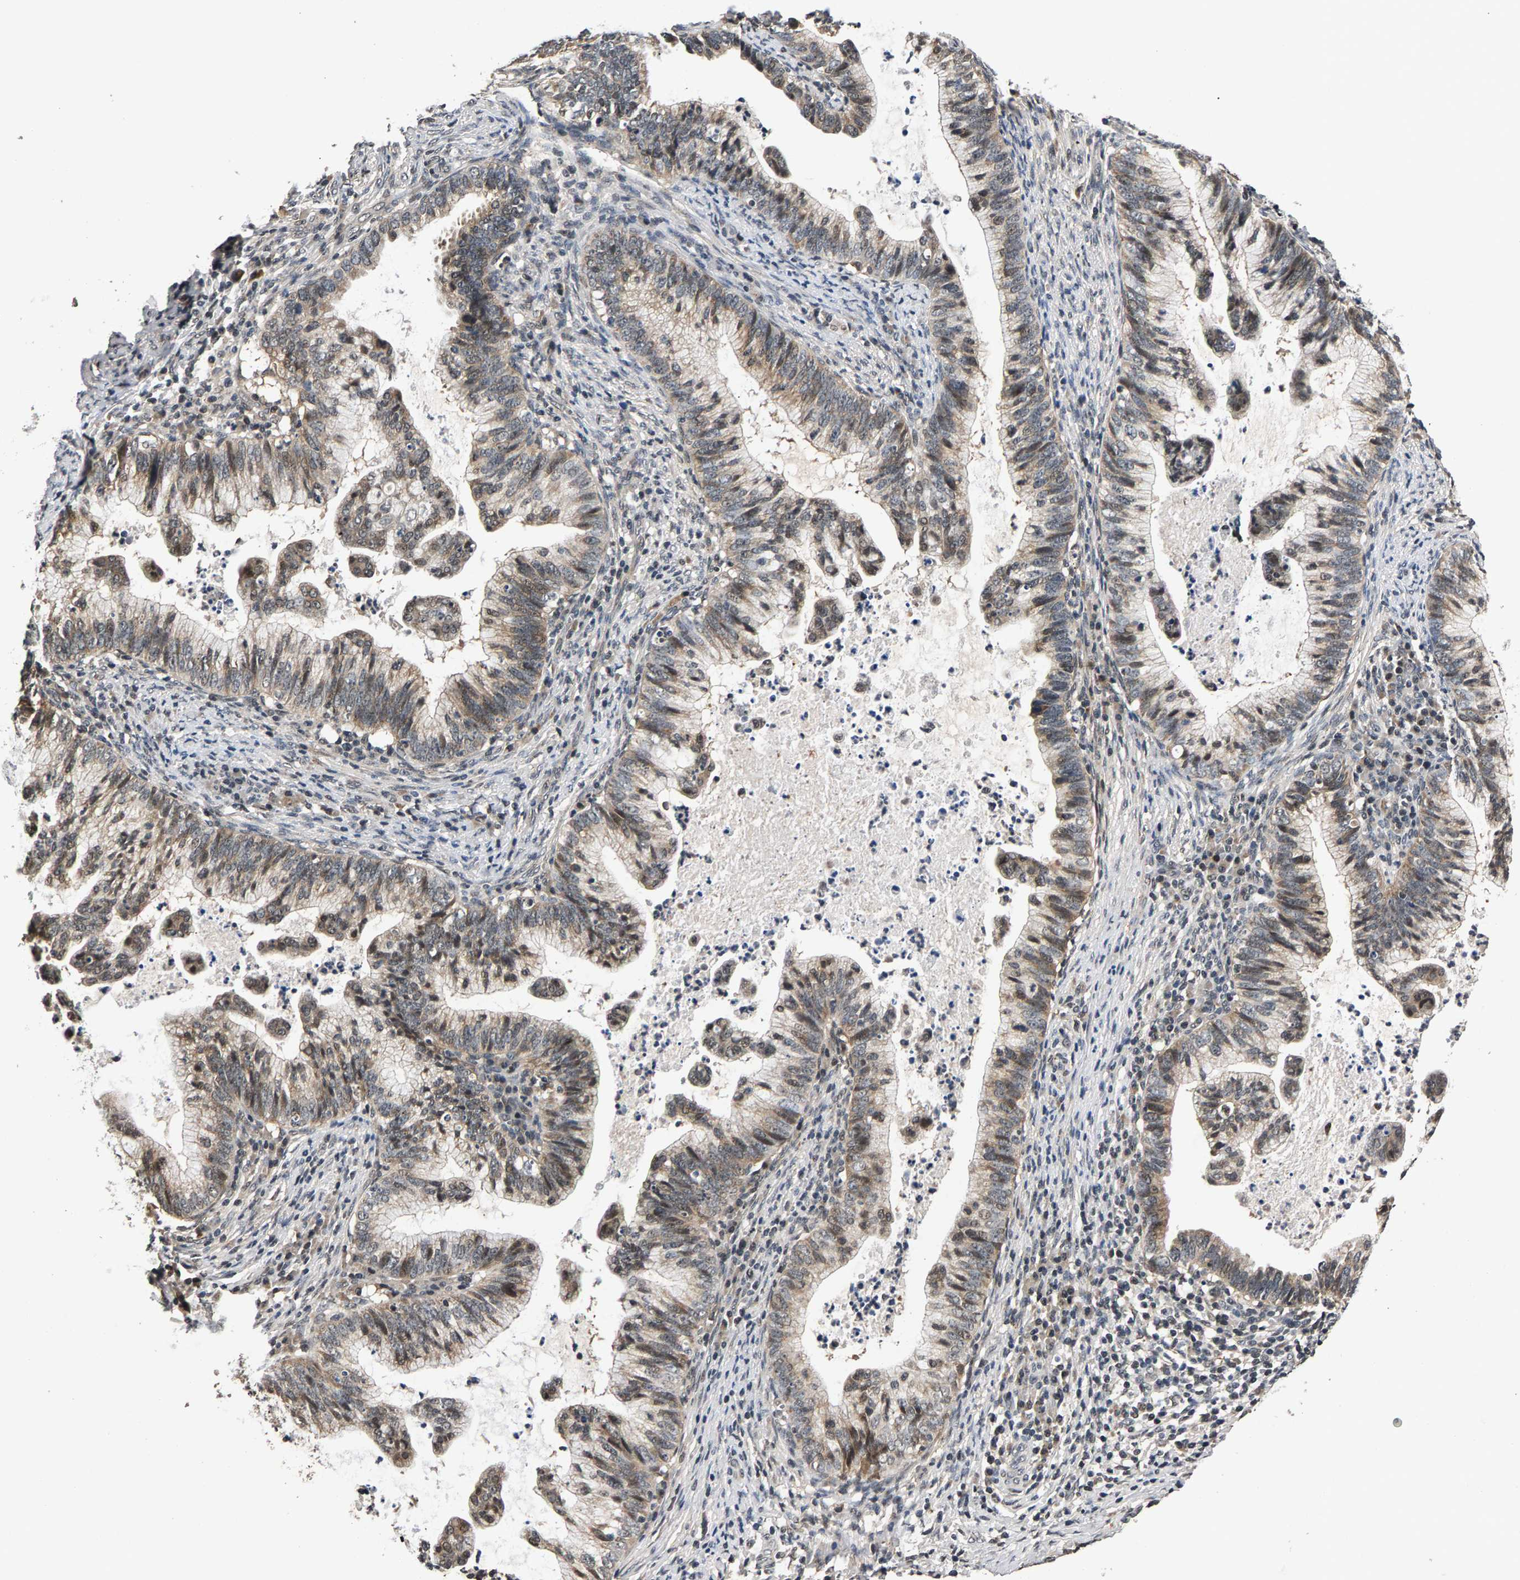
{"staining": {"intensity": "weak", "quantity": ">75%", "location": "cytoplasmic/membranous,nuclear"}, "tissue": "cervical cancer", "cell_type": "Tumor cells", "image_type": "cancer", "snomed": [{"axis": "morphology", "description": "Adenocarcinoma, NOS"}, {"axis": "topography", "description": "Cervix"}], "caption": "A brown stain highlights weak cytoplasmic/membranous and nuclear positivity of a protein in human adenocarcinoma (cervical) tumor cells.", "gene": "RBM33", "patient": {"sex": "female", "age": 36}}